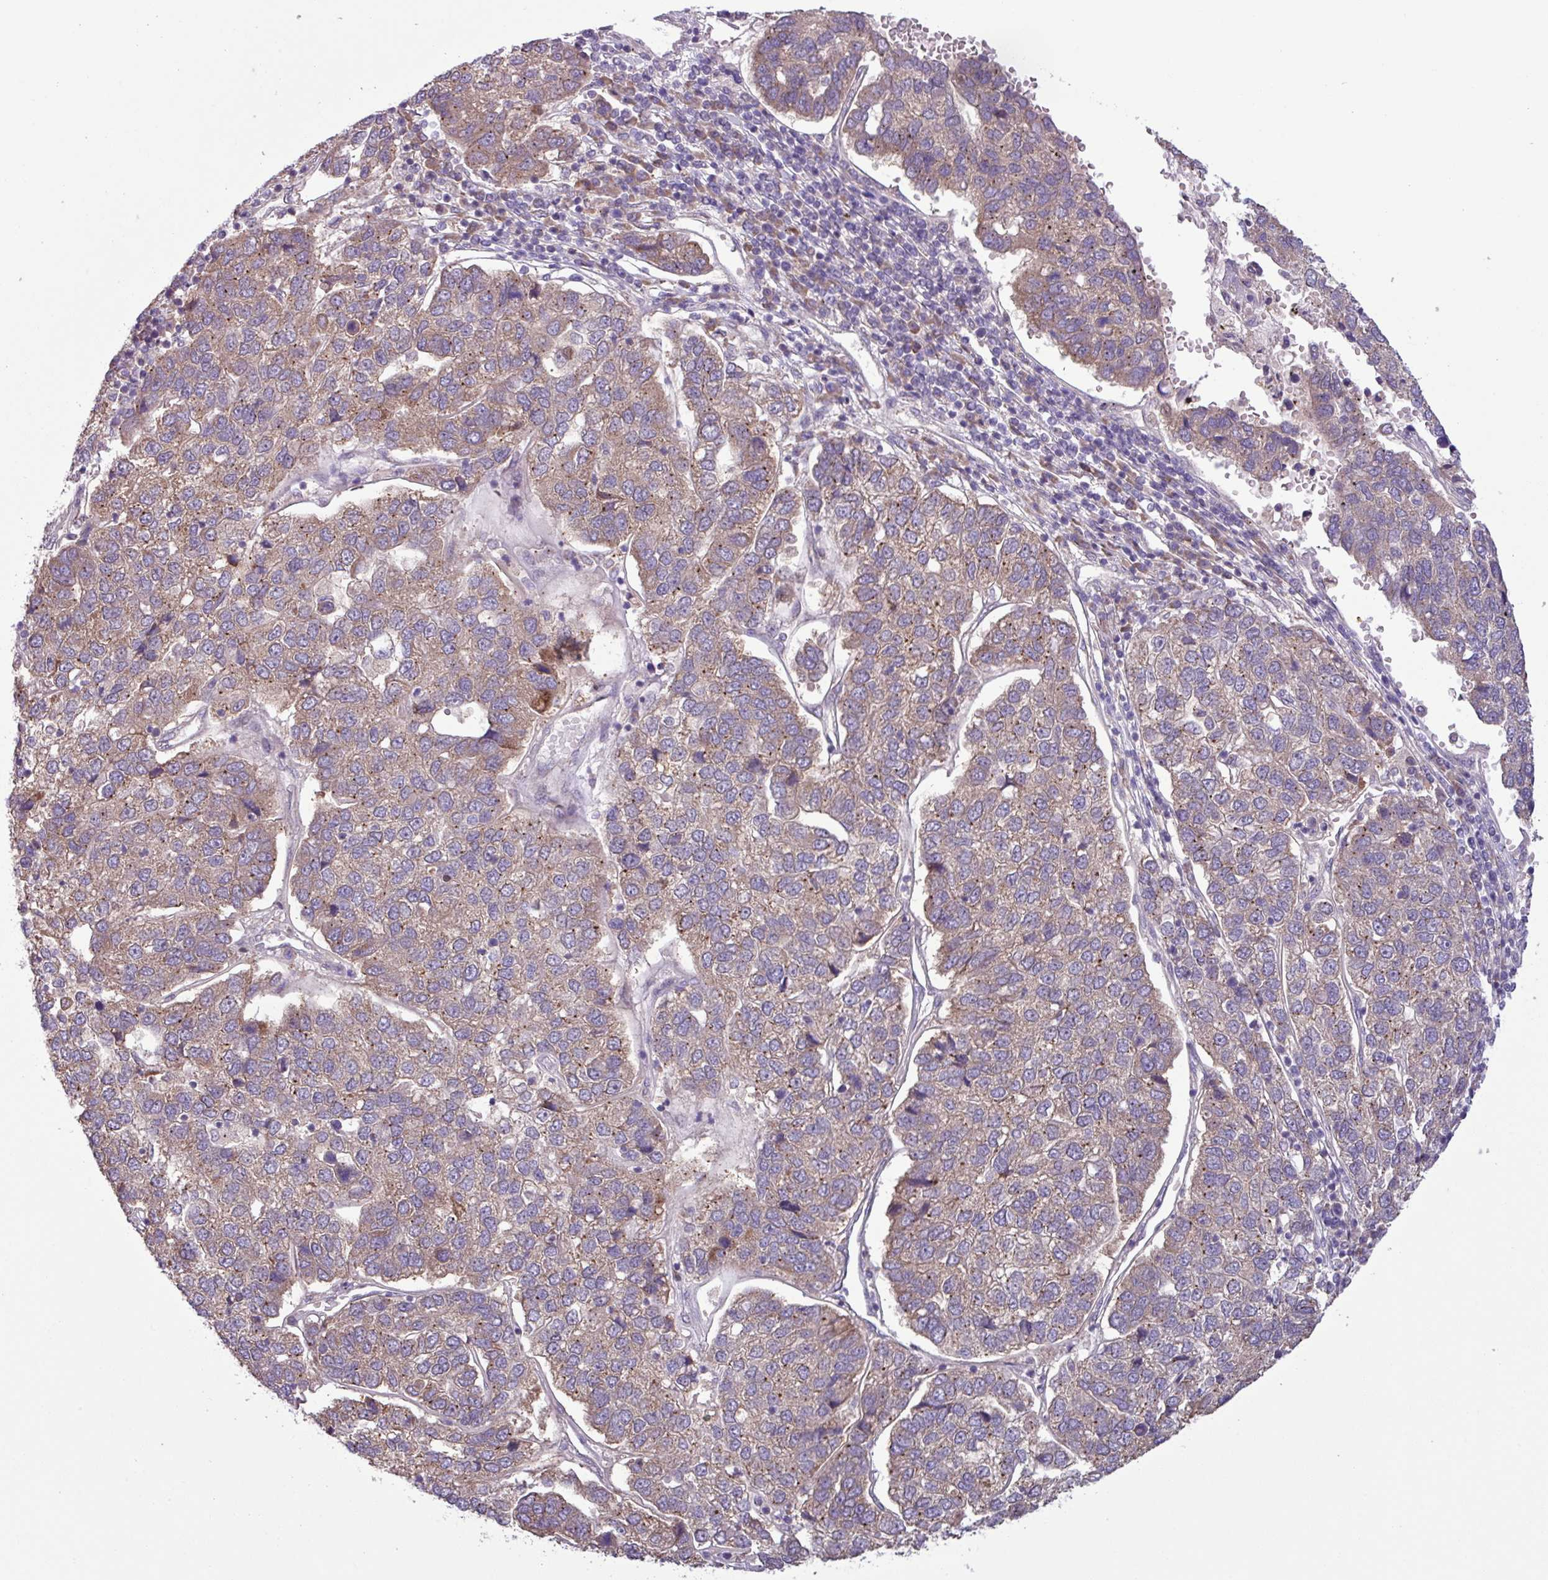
{"staining": {"intensity": "moderate", "quantity": ">75%", "location": "cytoplasmic/membranous"}, "tissue": "pancreatic cancer", "cell_type": "Tumor cells", "image_type": "cancer", "snomed": [{"axis": "morphology", "description": "Adenocarcinoma, NOS"}, {"axis": "topography", "description": "Pancreas"}], "caption": "Protein staining of pancreatic adenocarcinoma tissue reveals moderate cytoplasmic/membranous staining in approximately >75% of tumor cells.", "gene": "C20orf27", "patient": {"sex": "female", "age": 61}}